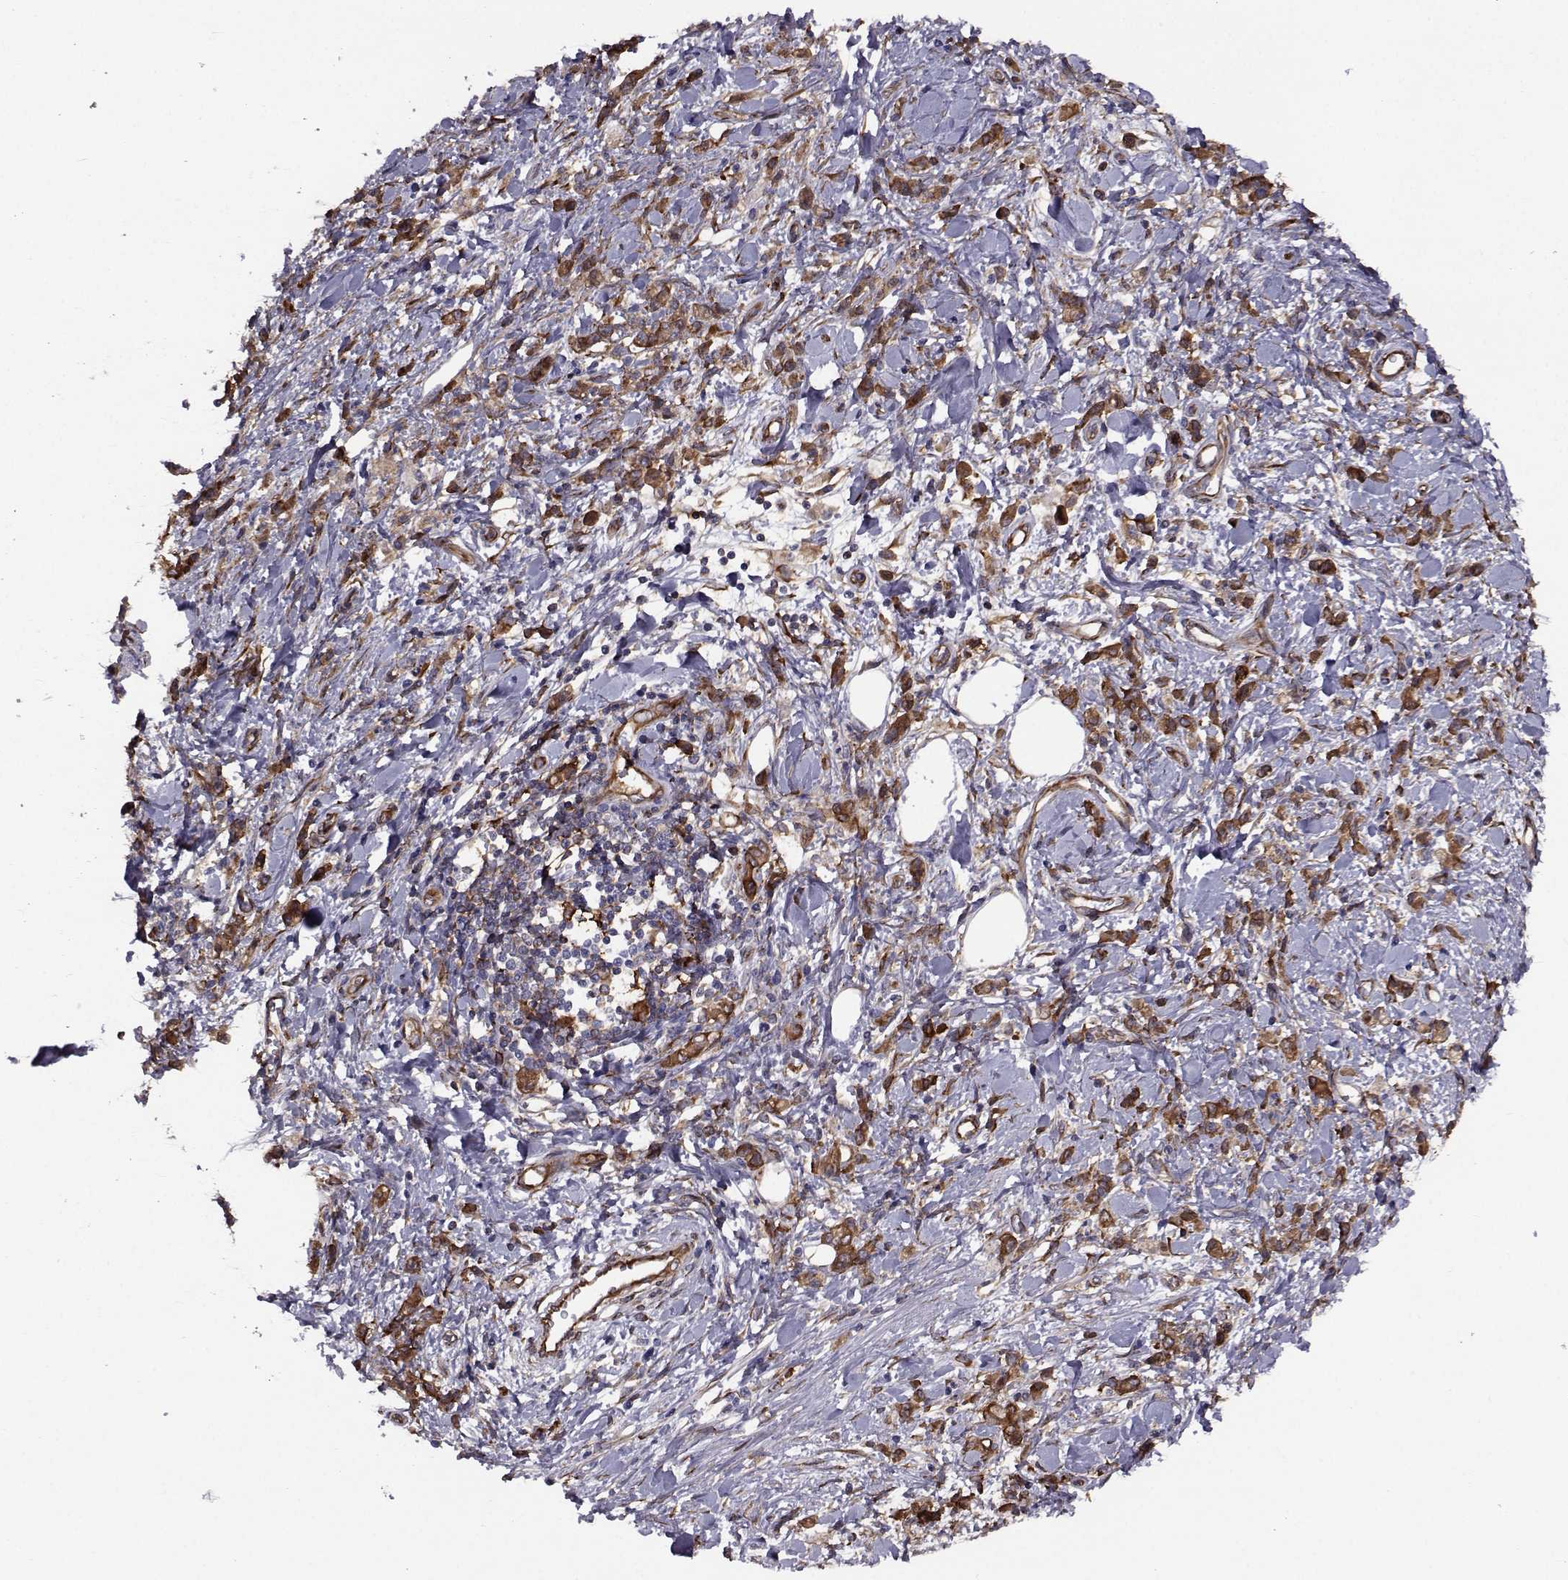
{"staining": {"intensity": "strong", "quantity": ">75%", "location": "cytoplasmic/membranous"}, "tissue": "stomach cancer", "cell_type": "Tumor cells", "image_type": "cancer", "snomed": [{"axis": "morphology", "description": "Adenocarcinoma, NOS"}, {"axis": "topography", "description": "Stomach"}], "caption": "Stomach cancer (adenocarcinoma) stained with immunohistochemistry (IHC) demonstrates strong cytoplasmic/membranous positivity in about >75% of tumor cells. Using DAB (3,3'-diaminobenzidine) (brown) and hematoxylin (blue) stains, captured at high magnification using brightfield microscopy.", "gene": "TRIP10", "patient": {"sex": "male", "age": 77}}